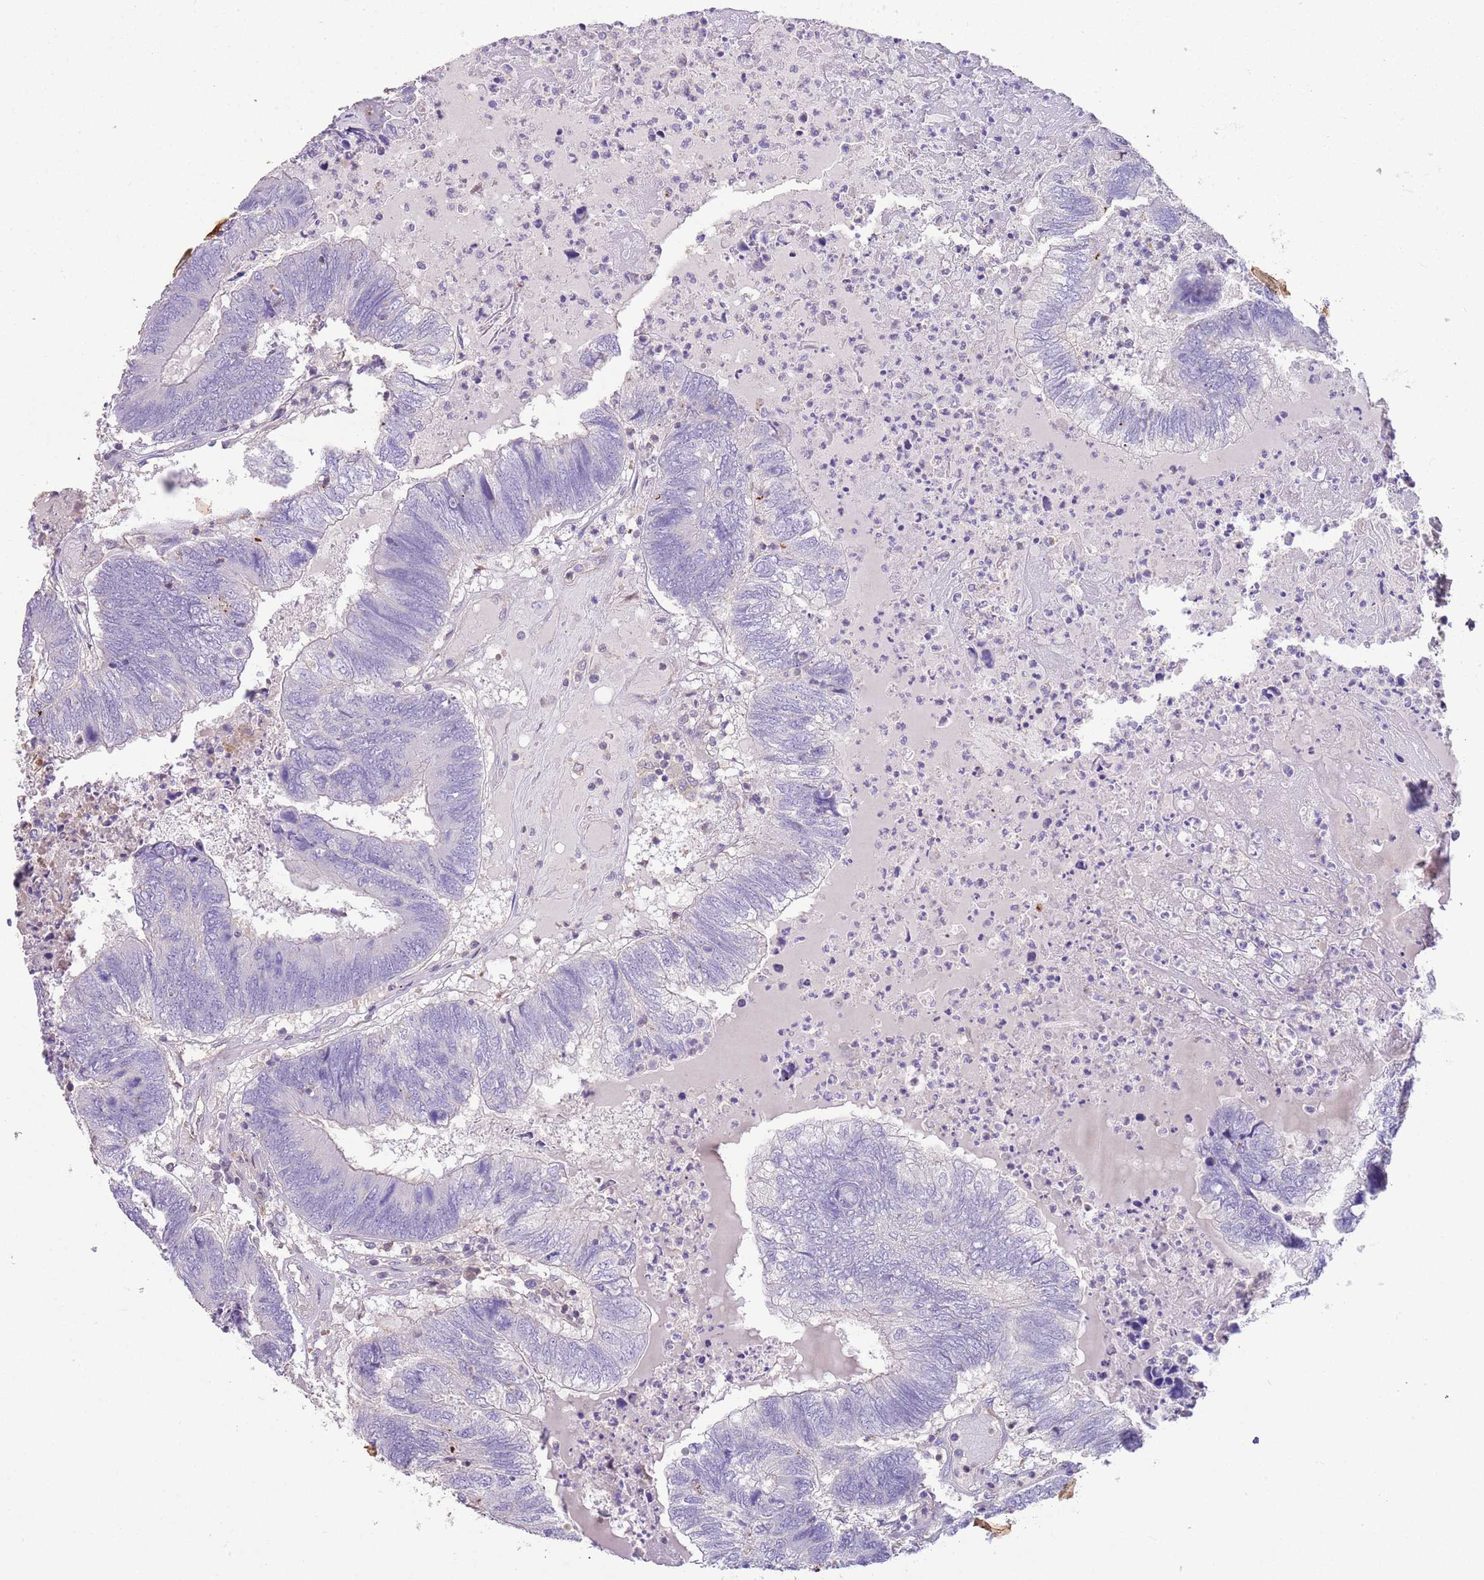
{"staining": {"intensity": "negative", "quantity": "none", "location": "none"}, "tissue": "colorectal cancer", "cell_type": "Tumor cells", "image_type": "cancer", "snomed": [{"axis": "morphology", "description": "Adenocarcinoma, NOS"}, {"axis": "topography", "description": "Colon"}], "caption": "Histopathology image shows no significant protein staining in tumor cells of colorectal cancer (adenocarcinoma). (IHC, brightfield microscopy, high magnification).", "gene": "SFTPA1", "patient": {"sex": "female", "age": 67}}